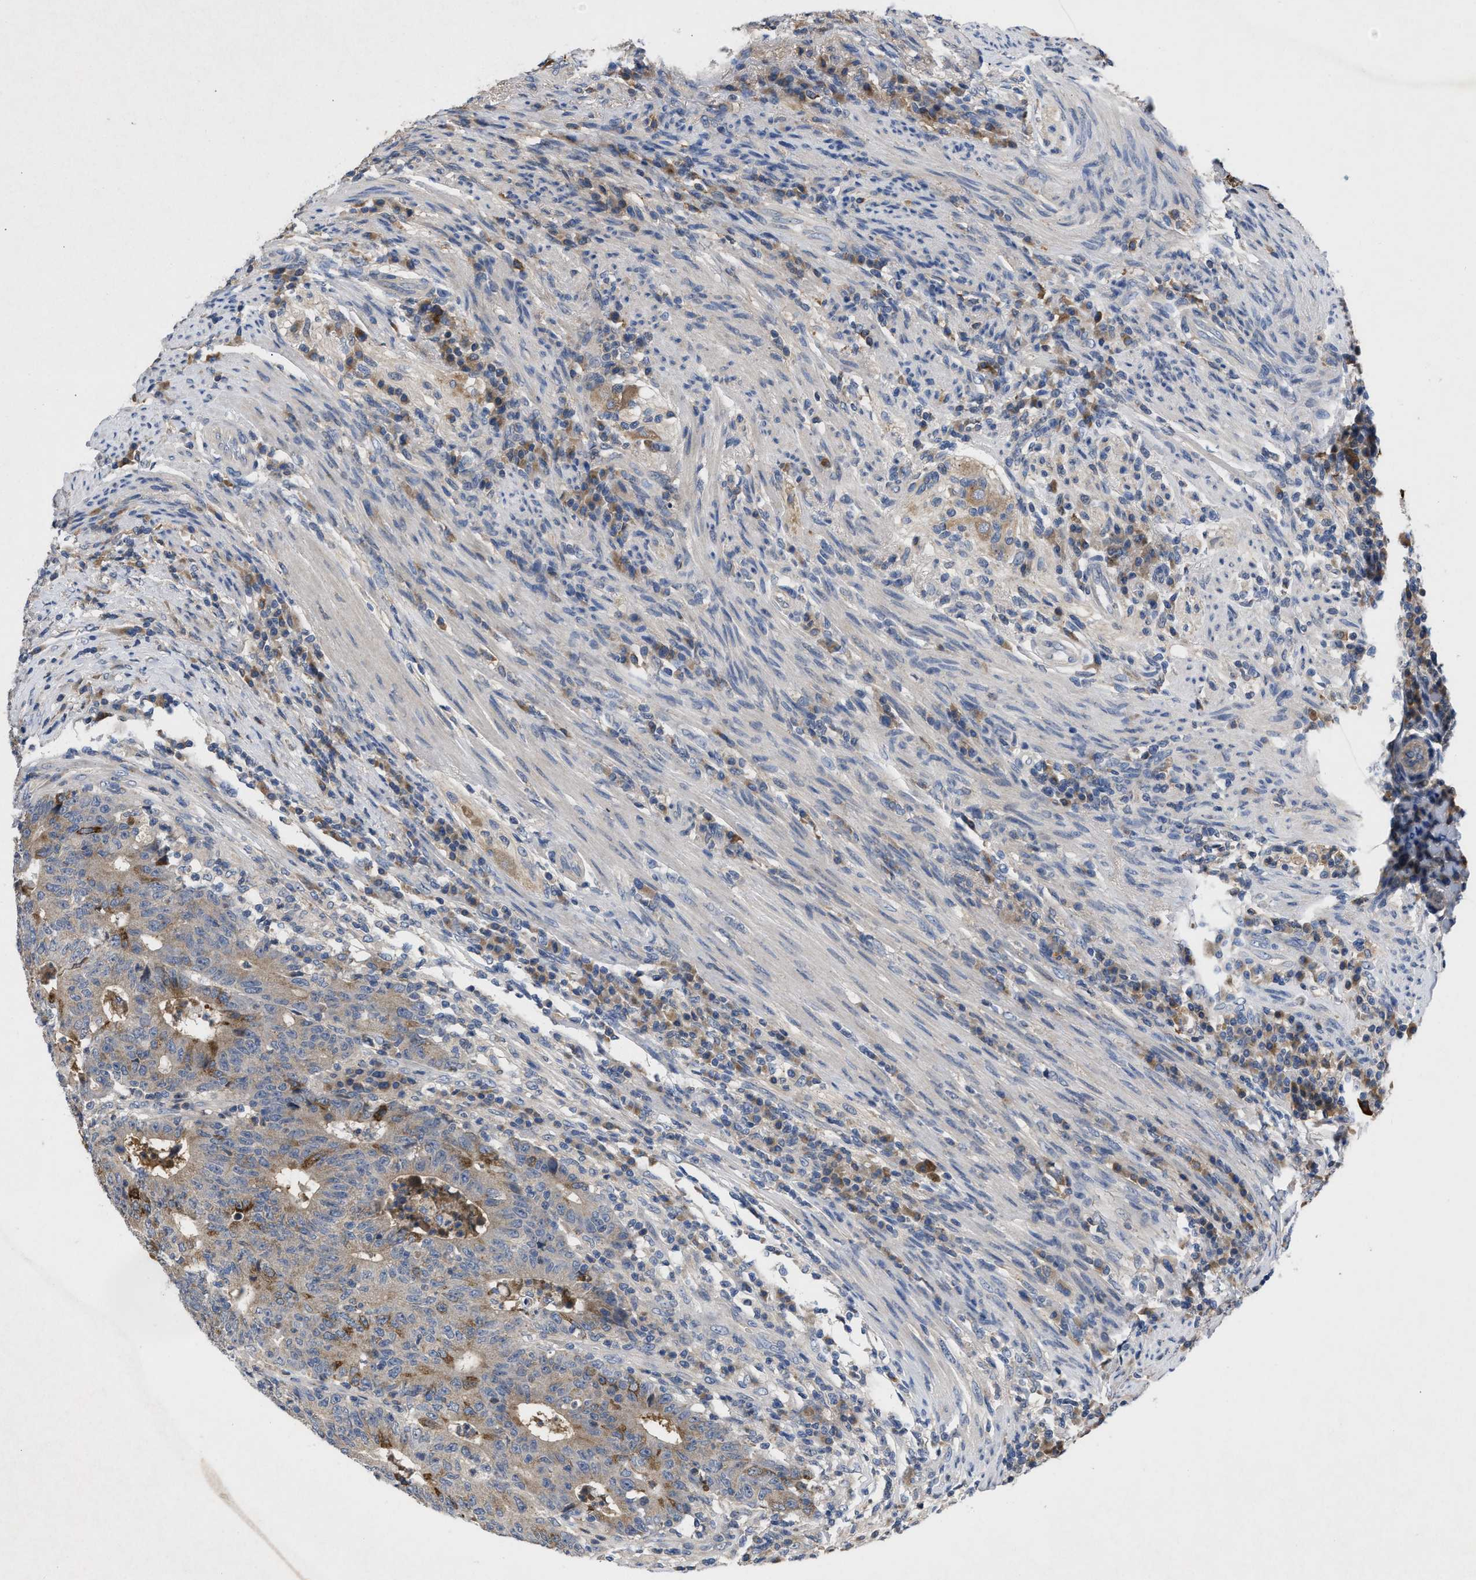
{"staining": {"intensity": "moderate", "quantity": ">75%", "location": "cytoplasmic/membranous"}, "tissue": "colorectal cancer", "cell_type": "Tumor cells", "image_type": "cancer", "snomed": [{"axis": "morphology", "description": "Normal tissue, NOS"}, {"axis": "morphology", "description": "Adenocarcinoma, NOS"}, {"axis": "topography", "description": "Colon"}], "caption": "Adenocarcinoma (colorectal) tissue reveals moderate cytoplasmic/membranous positivity in approximately >75% of tumor cells (Brightfield microscopy of DAB IHC at high magnification).", "gene": "VPS4A", "patient": {"sex": "female", "age": 75}}